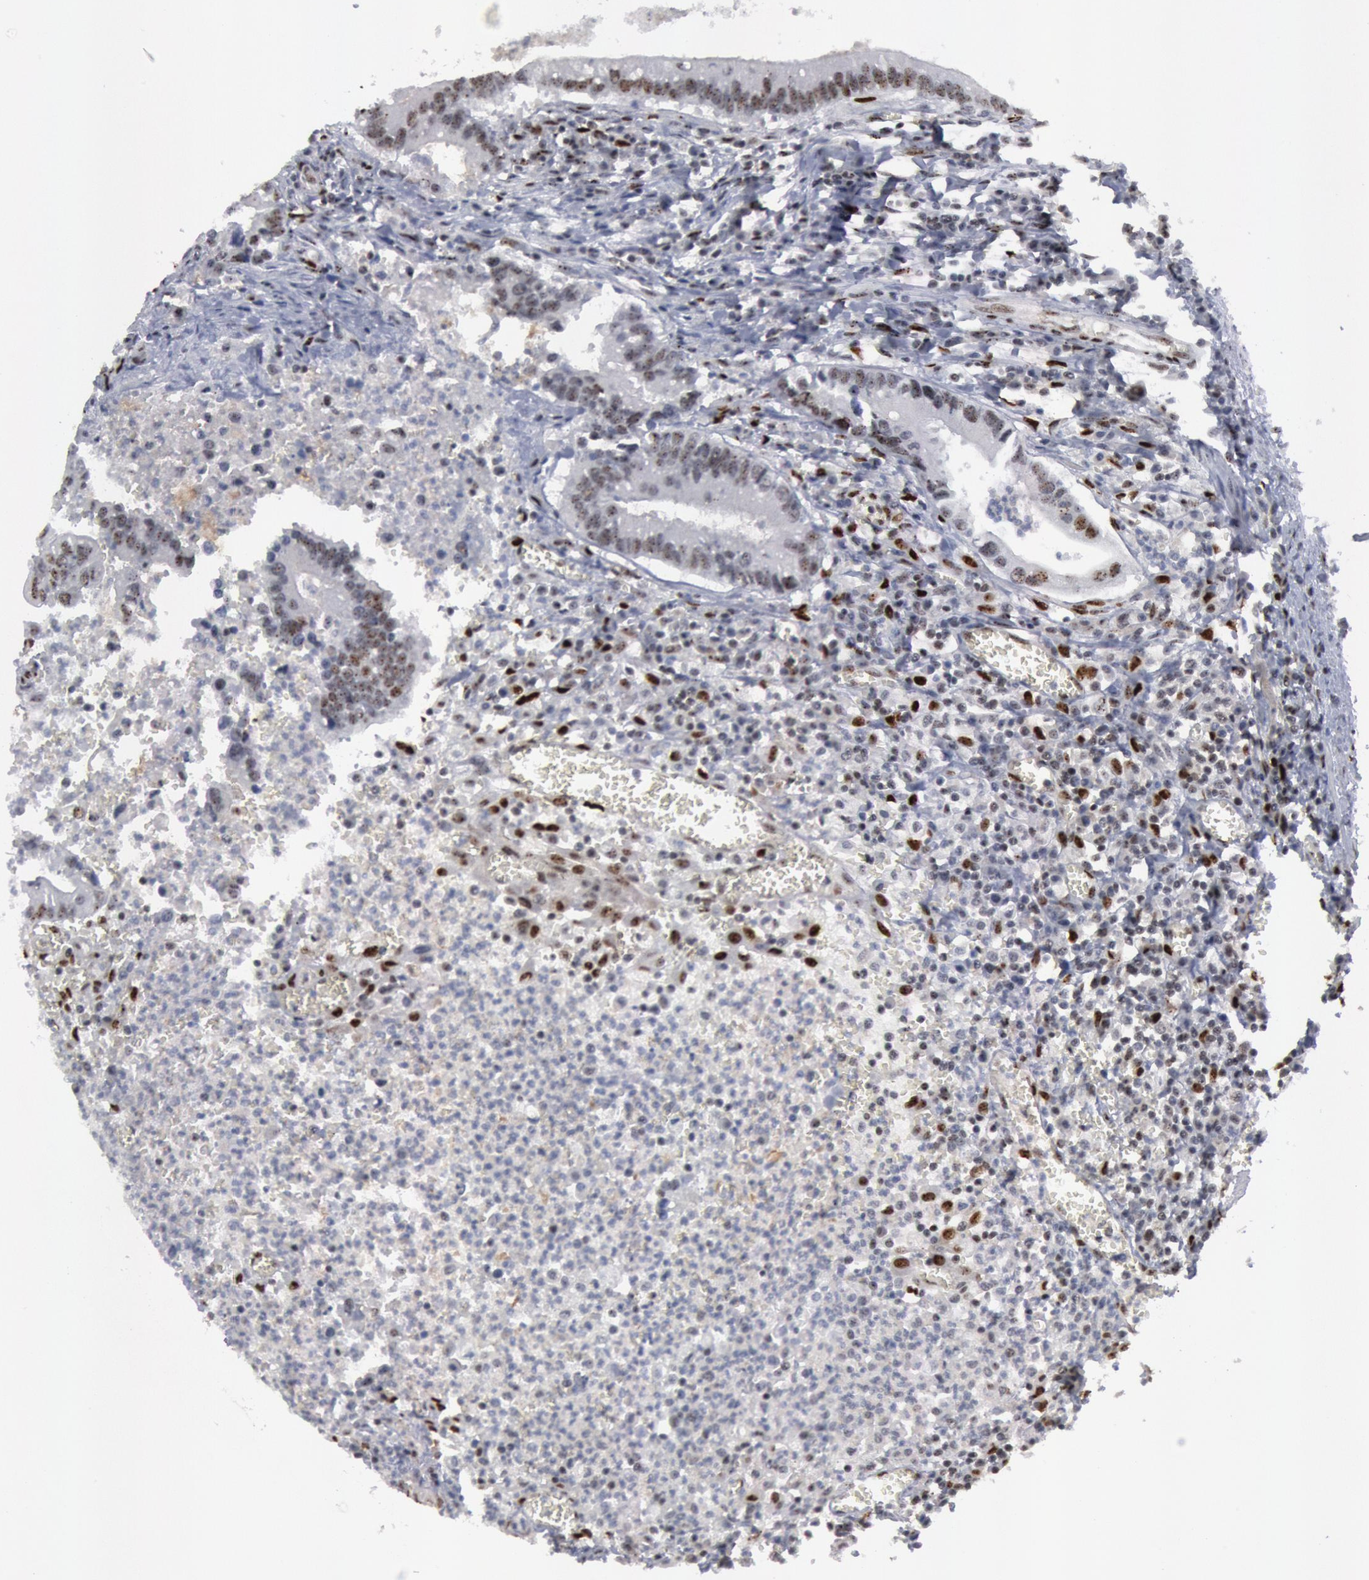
{"staining": {"intensity": "weak", "quantity": "<25%", "location": "nuclear"}, "tissue": "colorectal cancer", "cell_type": "Tumor cells", "image_type": "cancer", "snomed": [{"axis": "morphology", "description": "Adenocarcinoma, NOS"}, {"axis": "topography", "description": "Rectum"}], "caption": "Tumor cells are negative for brown protein staining in colorectal cancer. The staining was performed using DAB (3,3'-diaminobenzidine) to visualize the protein expression in brown, while the nuclei were stained in blue with hematoxylin (Magnification: 20x).", "gene": "FOXO1", "patient": {"sex": "female", "age": 81}}